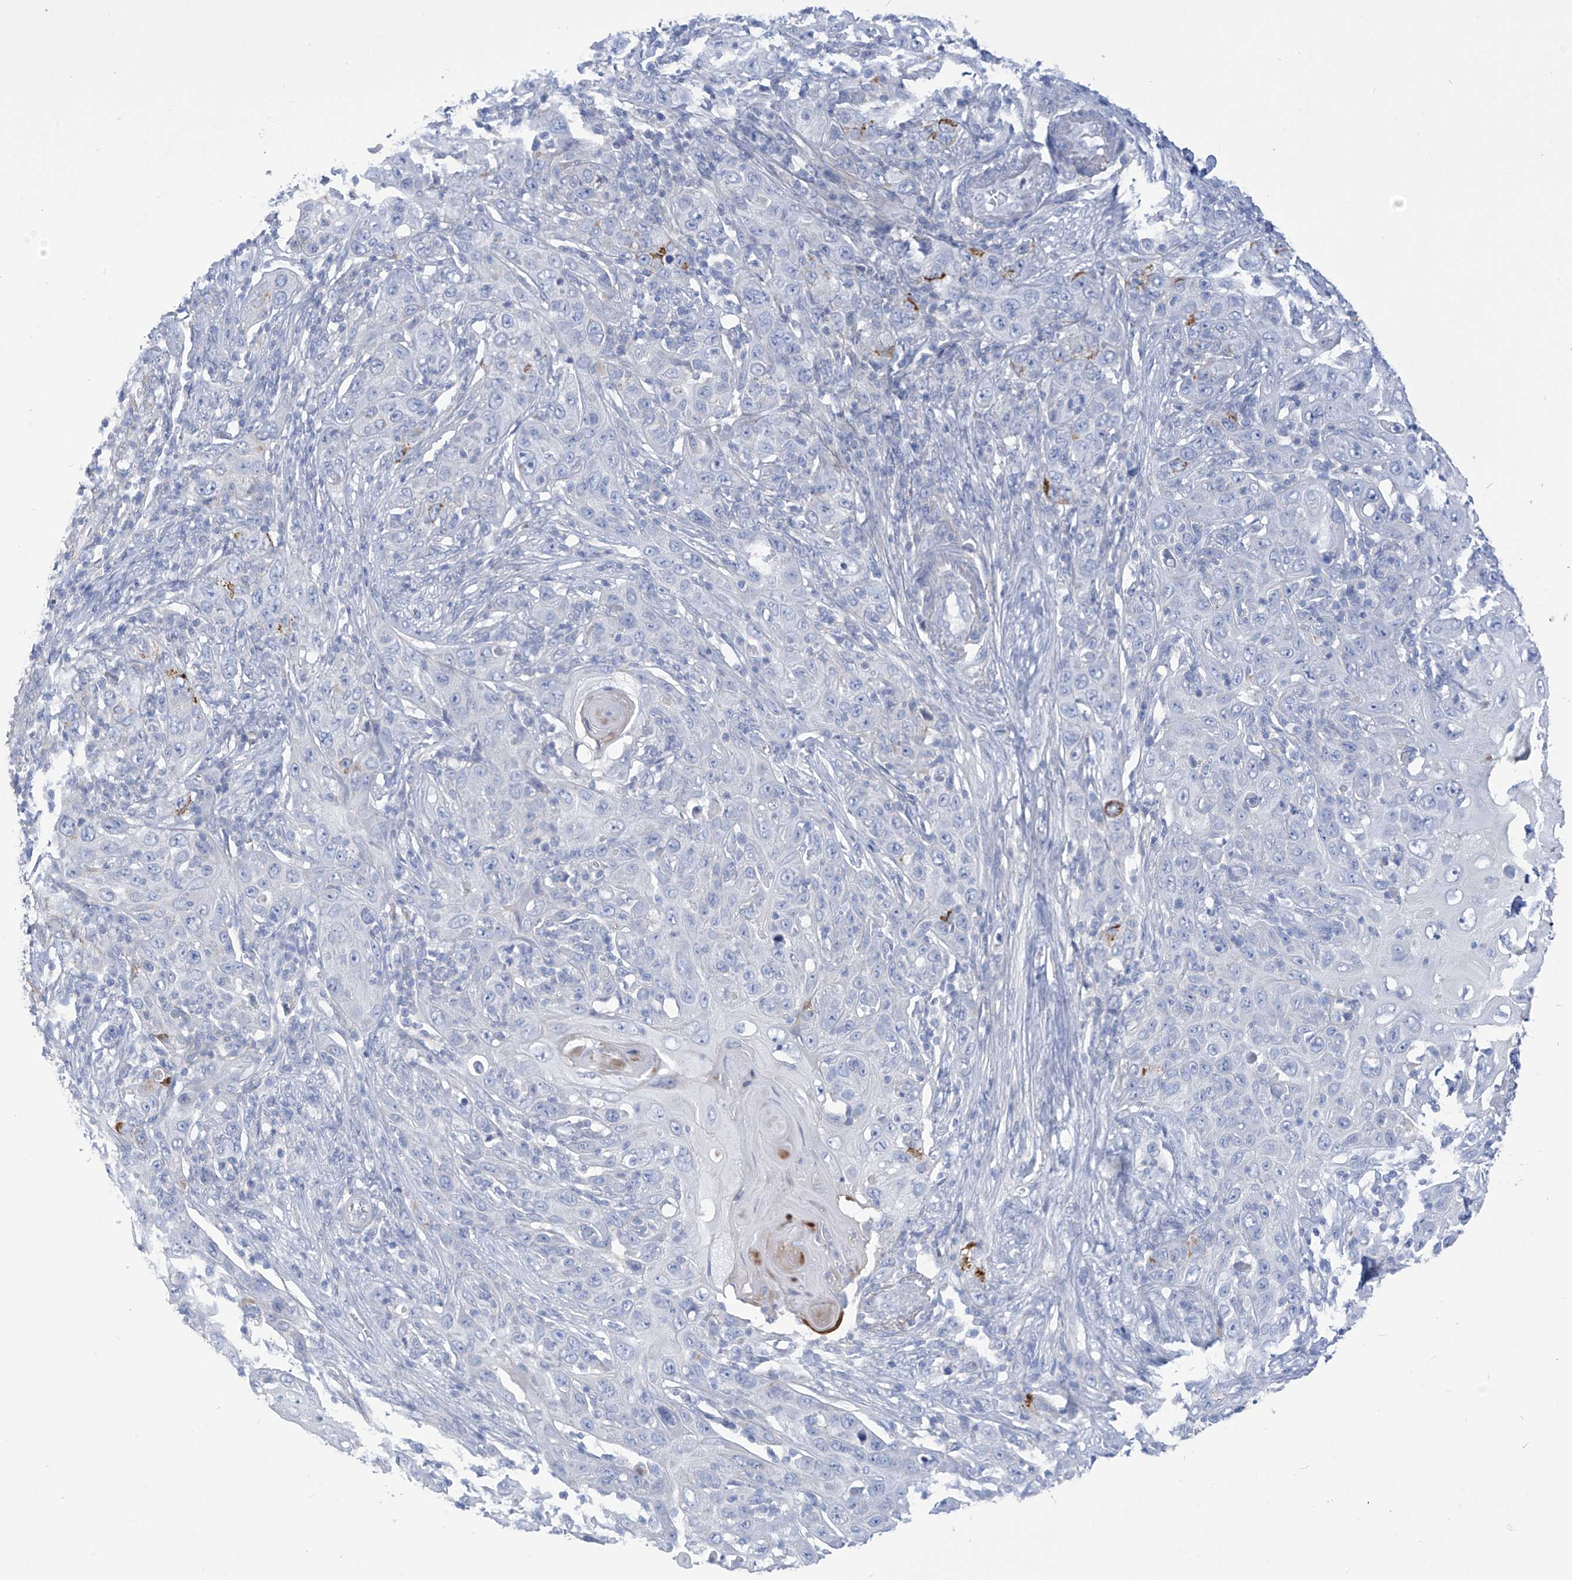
{"staining": {"intensity": "negative", "quantity": "none", "location": "none"}, "tissue": "skin cancer", "cell_type": "Tumor cells", "image_type": "cancer", "snomed": [{"axis": "morphology", "description": "Squamous cell carcinoma, NOS"}, {"axis": "topography", "description": "Skin"}], "caption": "The IHC histopathology image has no significant expression in tumor cells of skin cancer tissue.", "gene": "FABP2", "patient": {"sex": "female", "age": 88}}